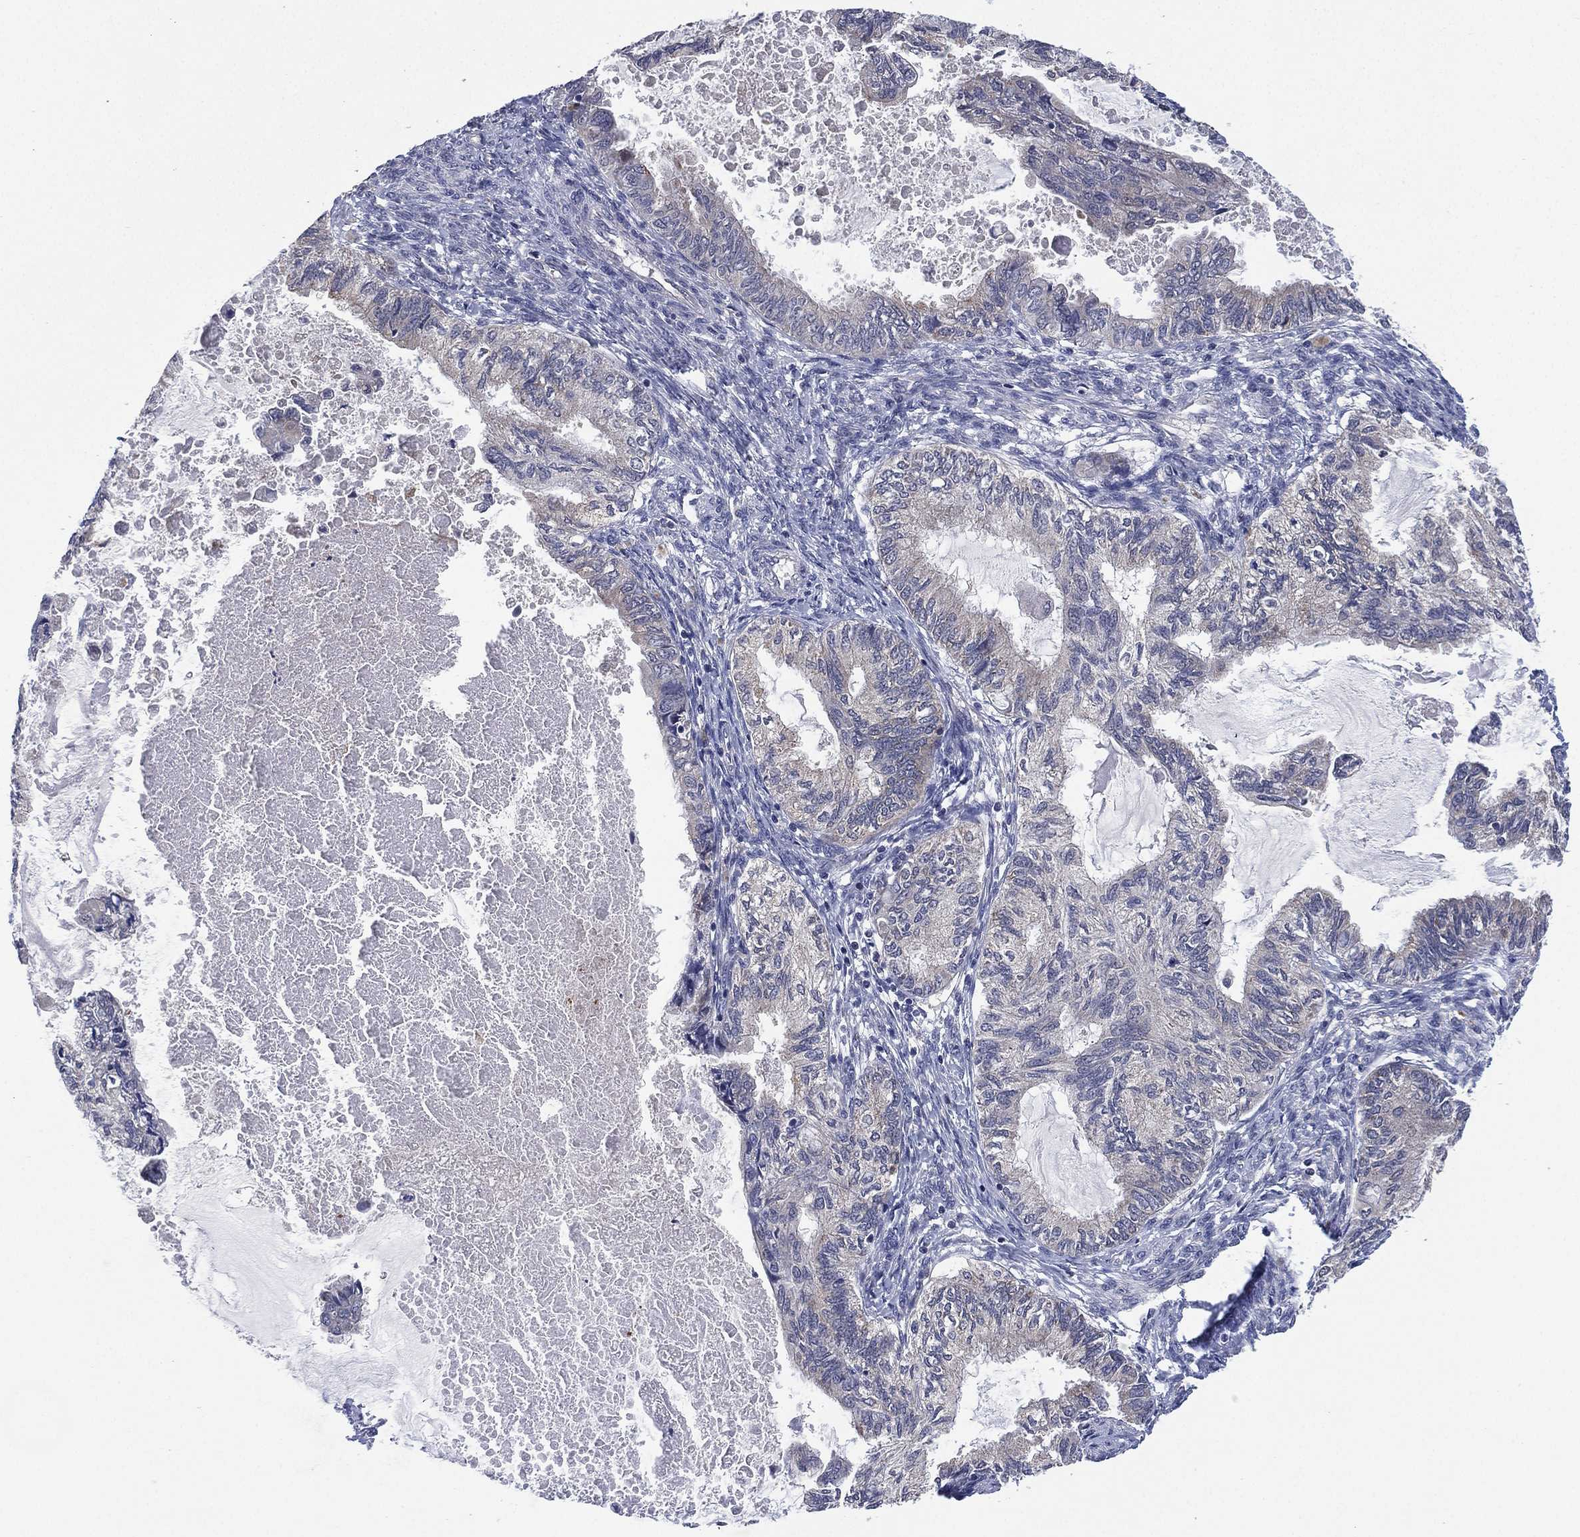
{"staining": {"intensity": "negative", "quantity": "none", "location": "none"}, "tissue": "endometrial cancer", "cell_type": "Tumor cells", "image_type": "cancer", "snomed": [{"axis": "morphology", "description": "Adenocarcinoma, NOS"}, {"axis": "topography", "description": "Endometrium"}], "caption": "This is a histopathology image of immunohistochemistry staining of adenocarcinoma (endometrial), which shows no expression in tumor cells. Nuclei are stained in blue.", "gene": "SELENOO", "patient": {"sex": "female", "age": 86}}